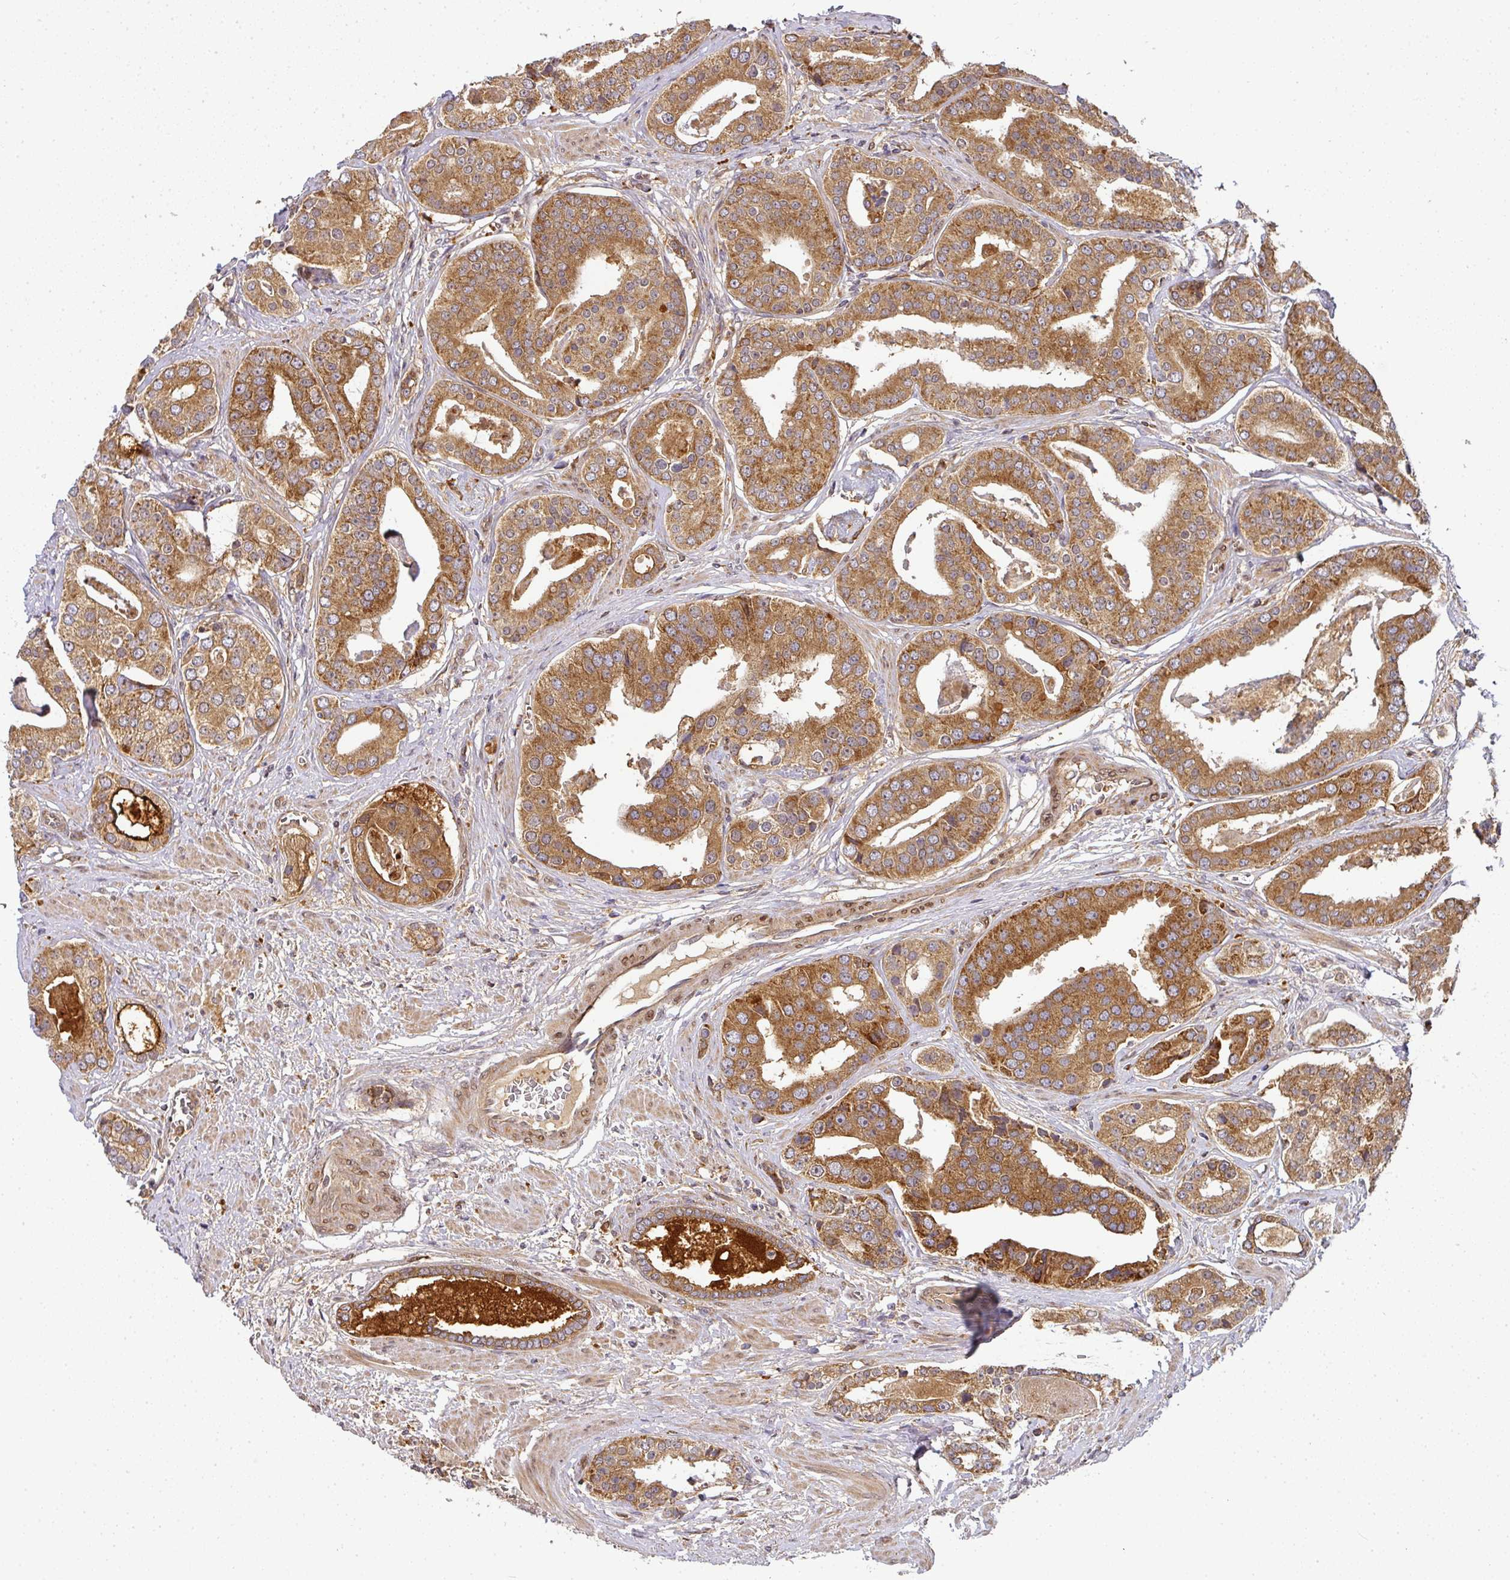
{"staining": {"intensity": "moderate", "quantity": ">75%", "location": "cytoplasmic/membranous"}, "tissue": "prostate cancer", "cell_type": "Tumor cells", "image_type": "cancer", "snomed": [{"axis": "morphology", "description": "Adenocarcinoma, High grade"}, {"axis": "topography", "description": "Prostate"}], "caption": "Protein staining of high-grade adenocarcinoma (prostate) tissue exhibits moderate cytoplasmic/membranous positivity in approximately >75% of tumor cells.", "gene": "MALSU1", "patient": {"sex": "male", "age": 71}}